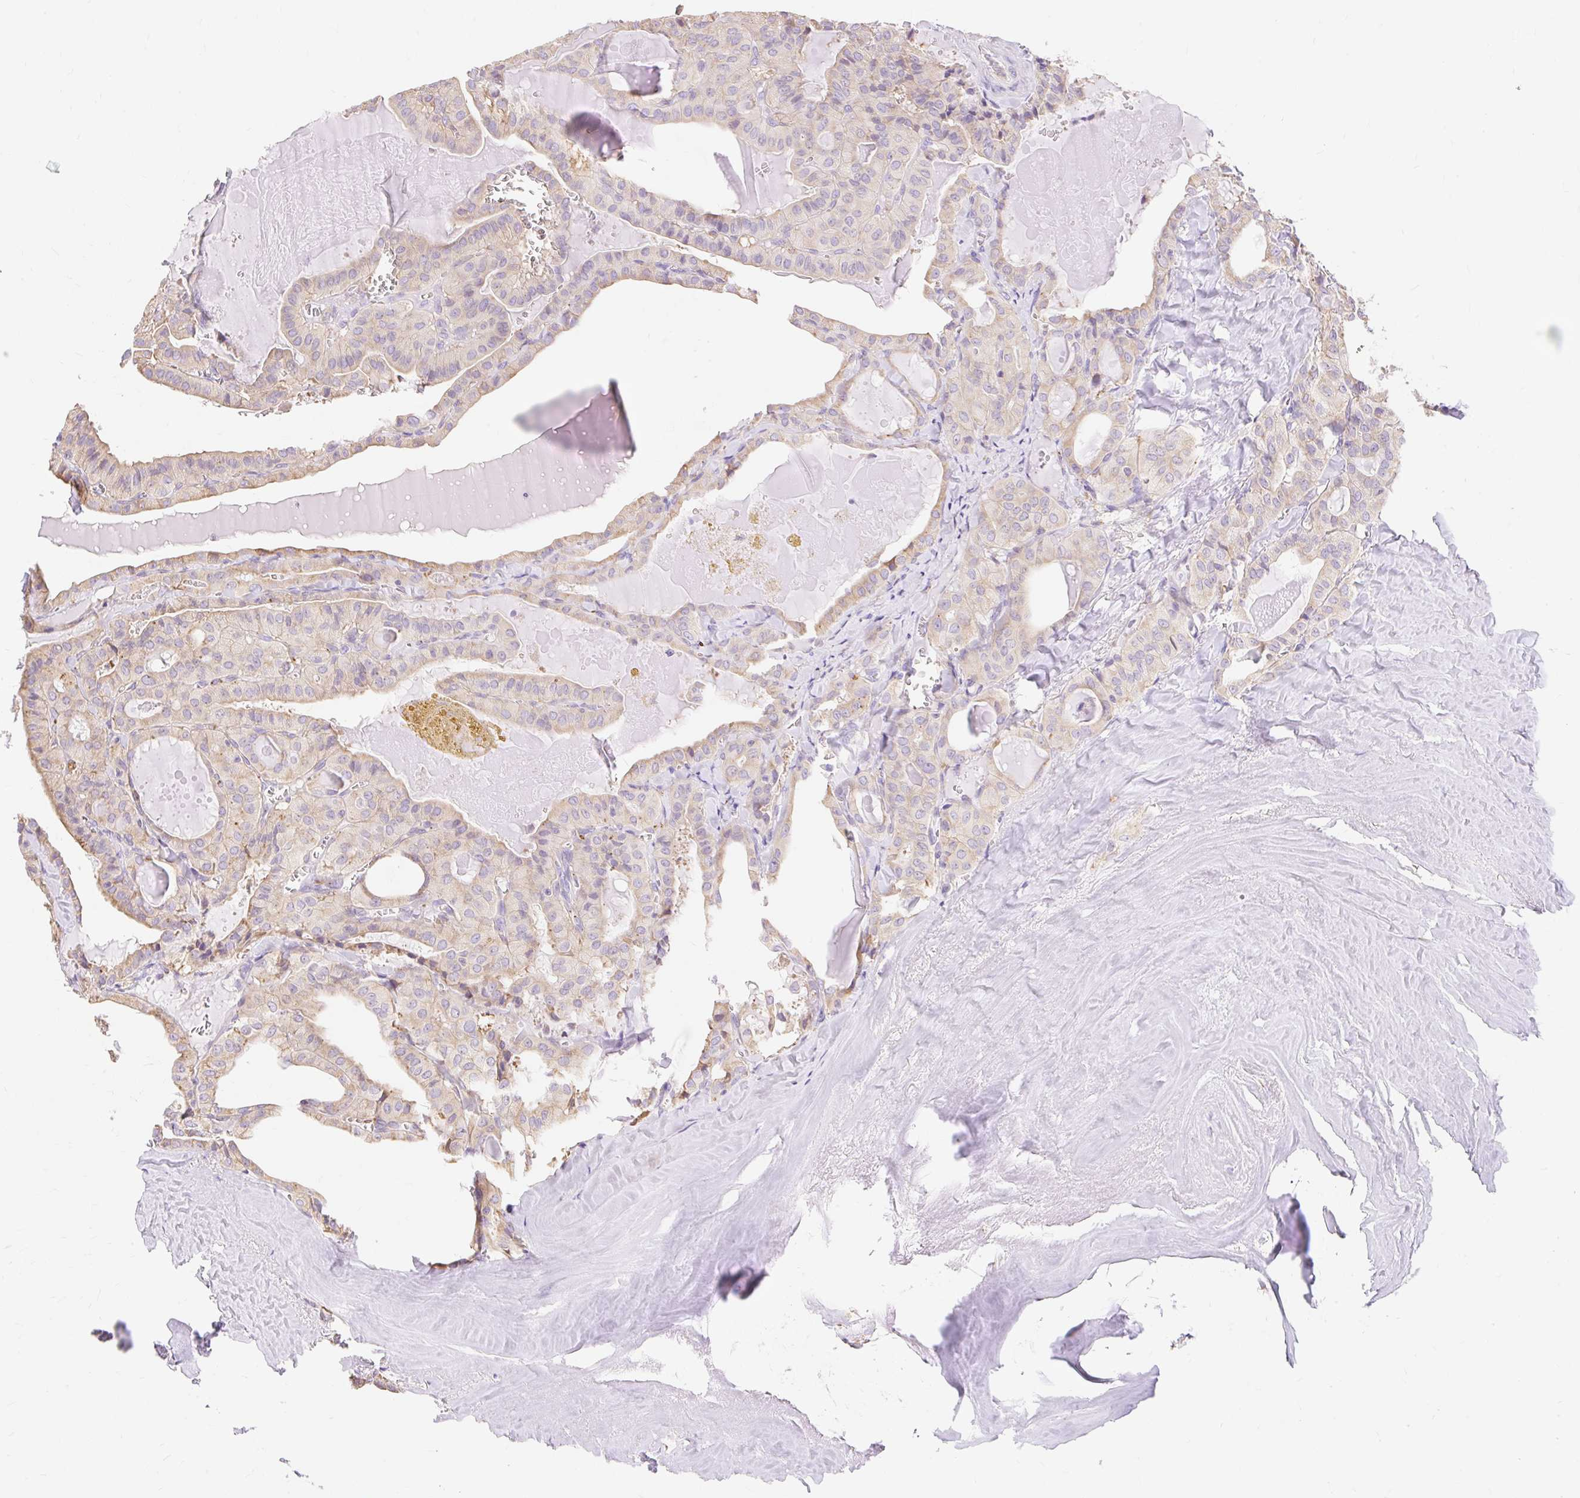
{"staining": {"intensity": "weak", "quantity": "25%-75%", "location": "cytoplasmic/membranous"}, "tissue": "thyroid cancer", "cell_type": "Tumor cells", "image_type": "cancer", "snomed": [{"axis": "morphology", "description": "Papillary adenocarcinoma, NOS"}, {"axis": "topography", "description": "Thyroid gland"}], "caption": "A high-resolution photomicrograph shows IHC staining of thyroid cancer (papillary adenocarcinoma), which demonstrates weak cytoplasmic/membranous staining in about 25%-75% of tumor cells.", "gene": "RPS17", "patient": {"sex": "male", "age": 52}}